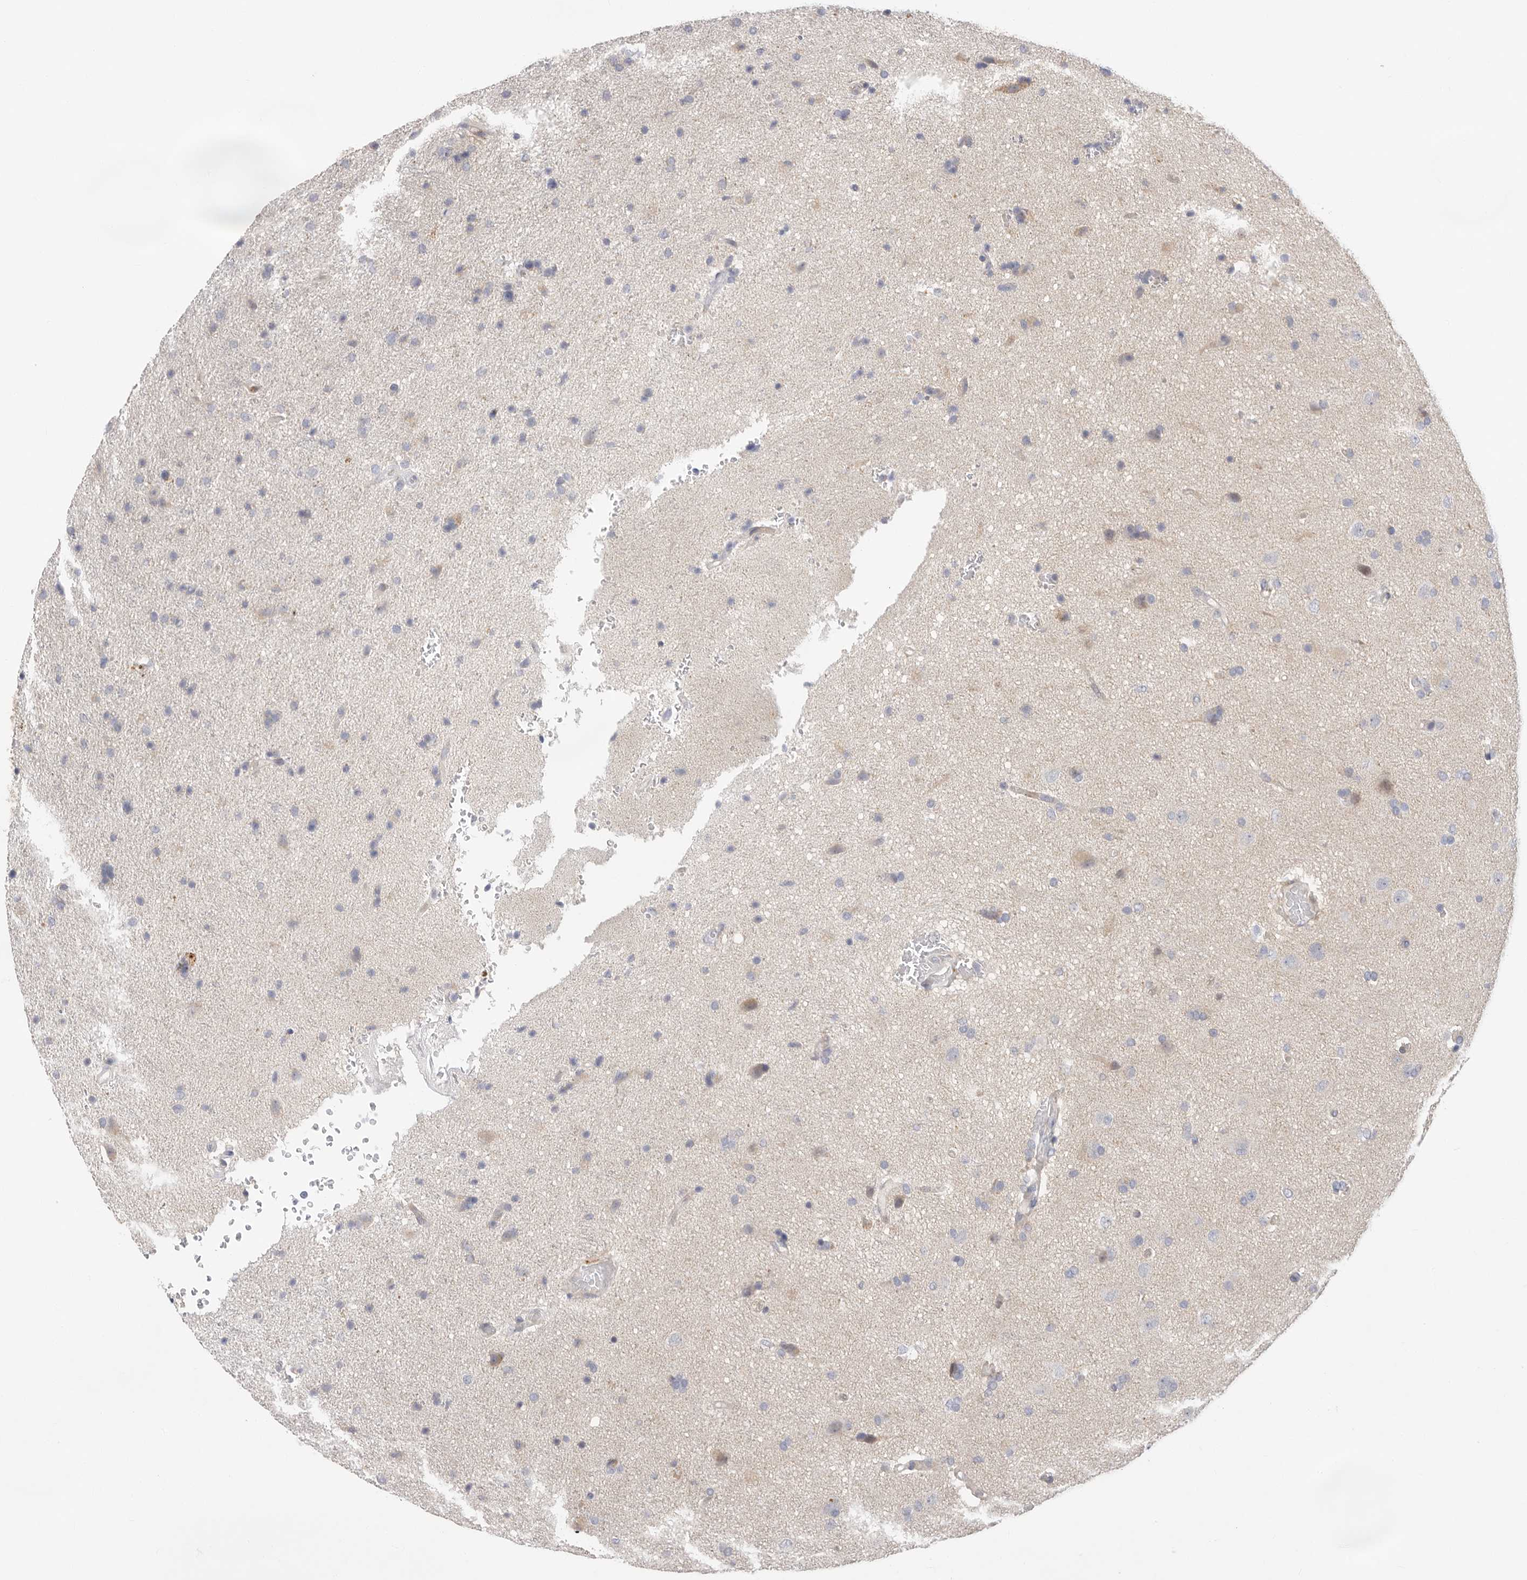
{"staining": {"intensity": "negative", "quantity": "none", "location": "none"}, "tissue": "glioma", "cell_type": "Tumor cells", "image_type": "cancer", "snomed": [{"axis": "morphology", "description": "Glioma, malignant, High grade"}, {"axis": "topography", "description": "Brain"}], "caption": "Tumor cells are negative for brown protein staining in glioma.", "gene": "USH1C", "patient": {"sex": "male", "age": 72}}